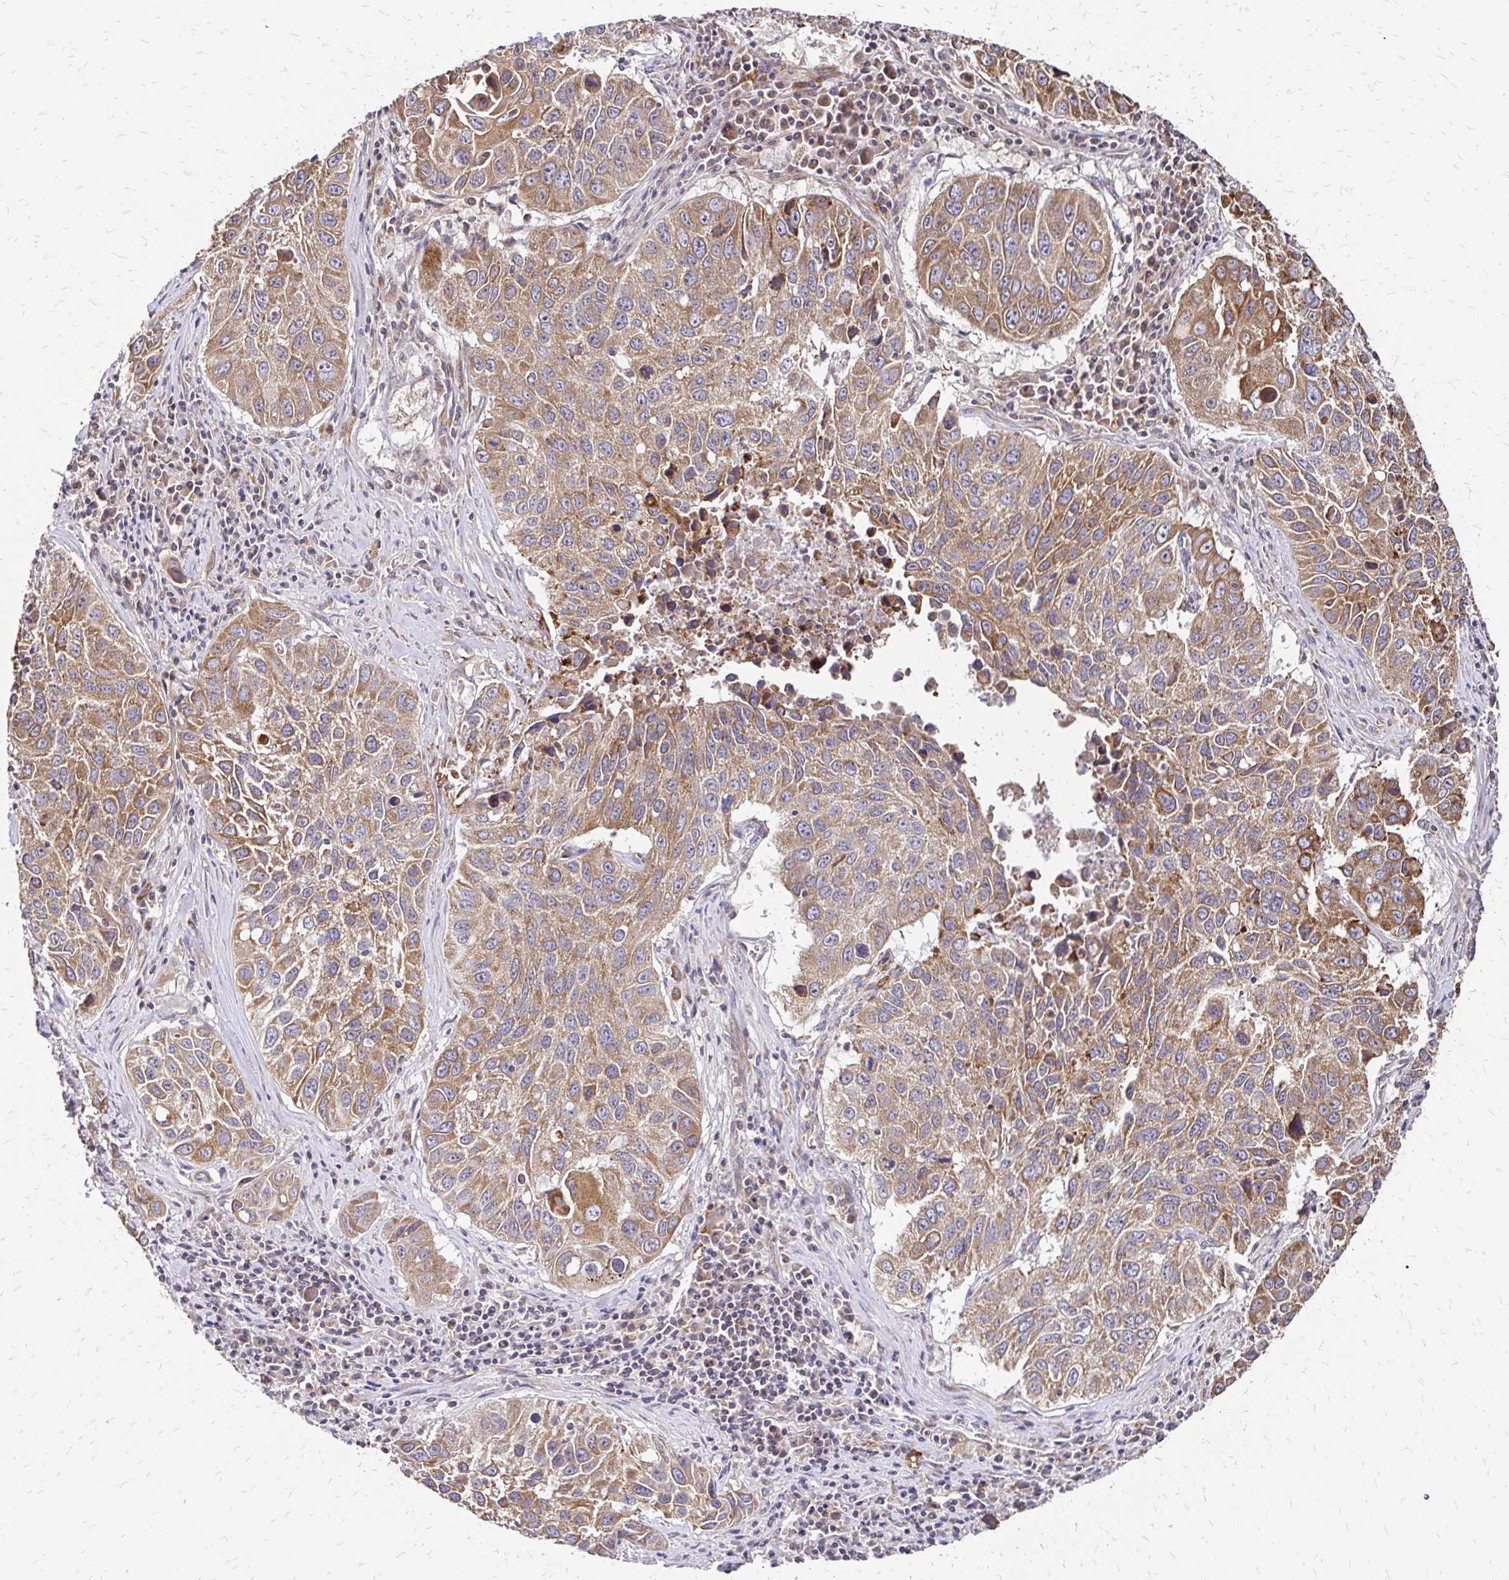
{"staining": {"intensity": "moderate", "quantity": ">75%", "location": "cytoplasmic/membranous"}, "tissue": "lung cancer", "cell_type": "Tumor cells", "image_type": "cancer", "snomed": [{"axis": "morphology", "description": "Squamous cell carcinoma, NOS"}, {"axis": "topography", "description": "Lung"}], "caption": "Lung cancer stained for a protein (brown) exhibits moderate cytoplasmic/membranous positive positivity in approximately >75% of tumor cells.", "gene": "ZW10", "patient": {"sex": "female", "age": 61}}